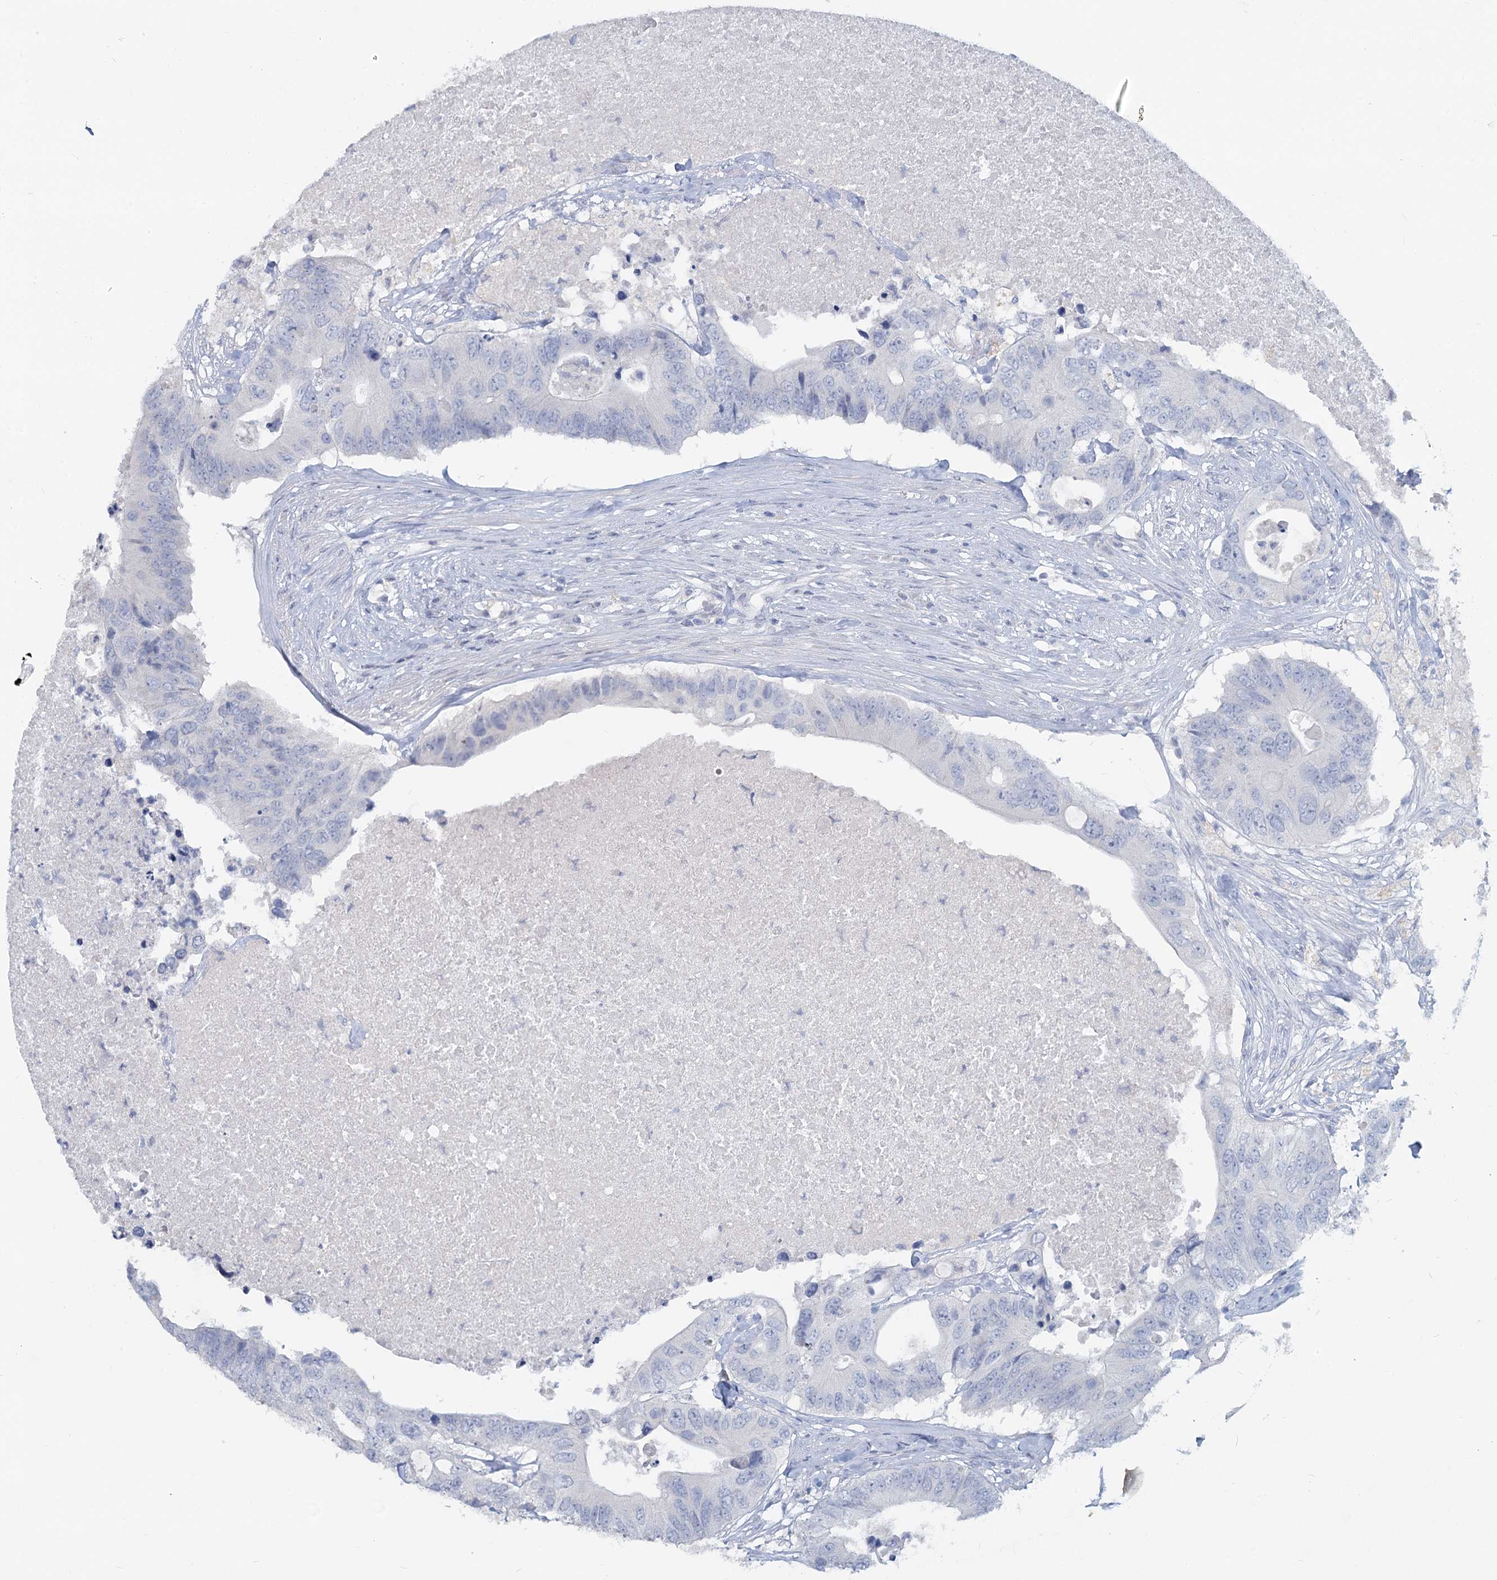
{"staining": {"intensity": "negative", "quantity": "none", "location": "none"}, "tissue": "colorectal cancer", "cell_type": "Tumor cells", "image_type": "cancer", "snomed": [{"axis": "morphology", "description": "Adenocarcinoma, NOS"}, {"axis": "topography", "description": "Colon"}], "caption": "Immunohistochemical staining of colorectal cancer exhibits no significant staining in tumor cells. (DAB (3,3'-diaminobenzidine) IHC with hematoxylin counter stain).", "gene": "CHGA", "patient": {"sex": "male", "age": 71}}